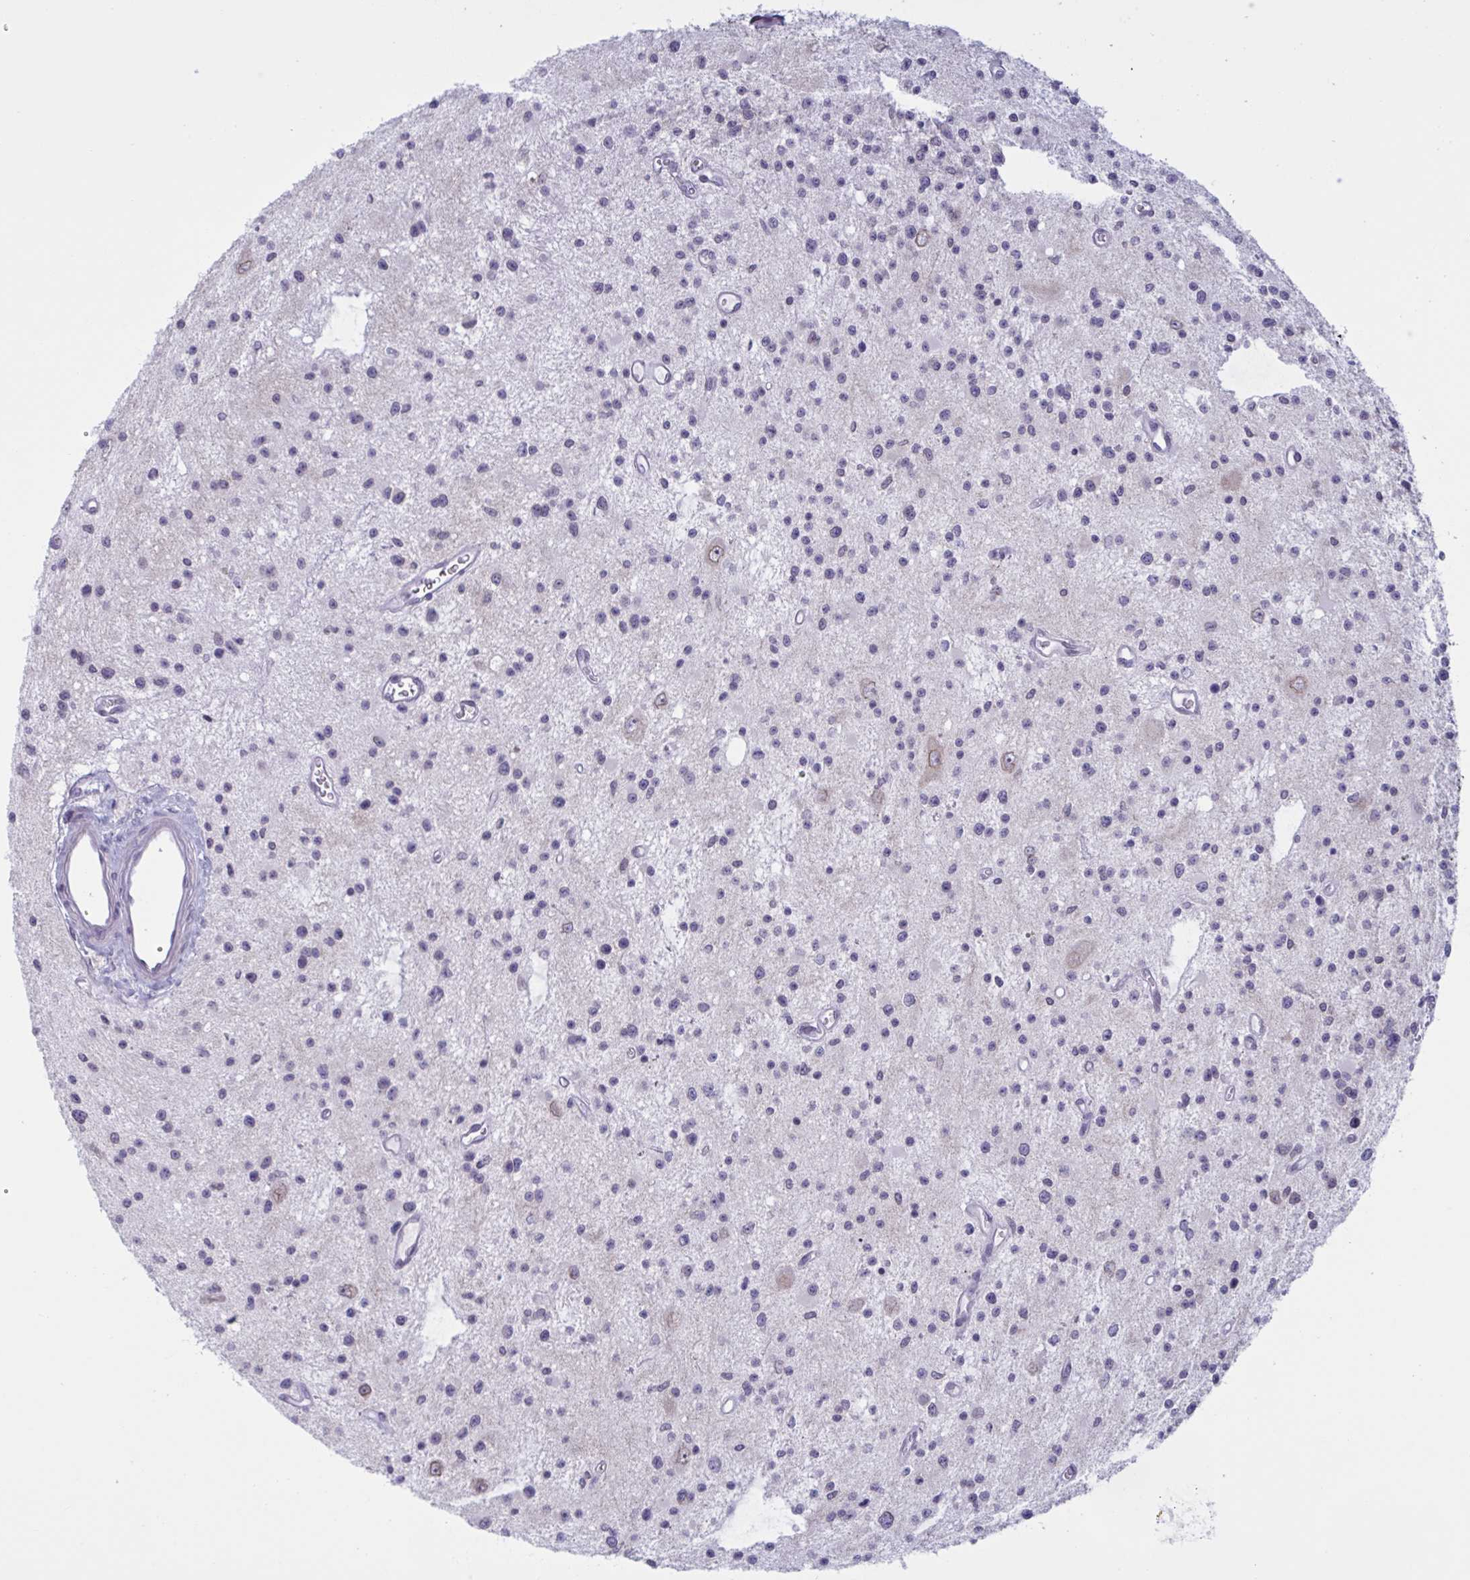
{"staining": {"intensity": "negative", "quantity": "none", "location": "none"}, "tissue": "glioma", "cell_type": "Tumor cells", "image_type": "cancer", "snomed": [{"axis": "morphology", "description": "Glioma, malignant, Low grade"}, {"axis": "topography", "description": "Brain"}], "caption": "High power microscopy photomicrograph of an immunohistochemistry micrograph of glioma, revealing no significant positivity in tumor cells.", "gene": "DOCK11", "patient": {"sex": "male", "age": 43}}